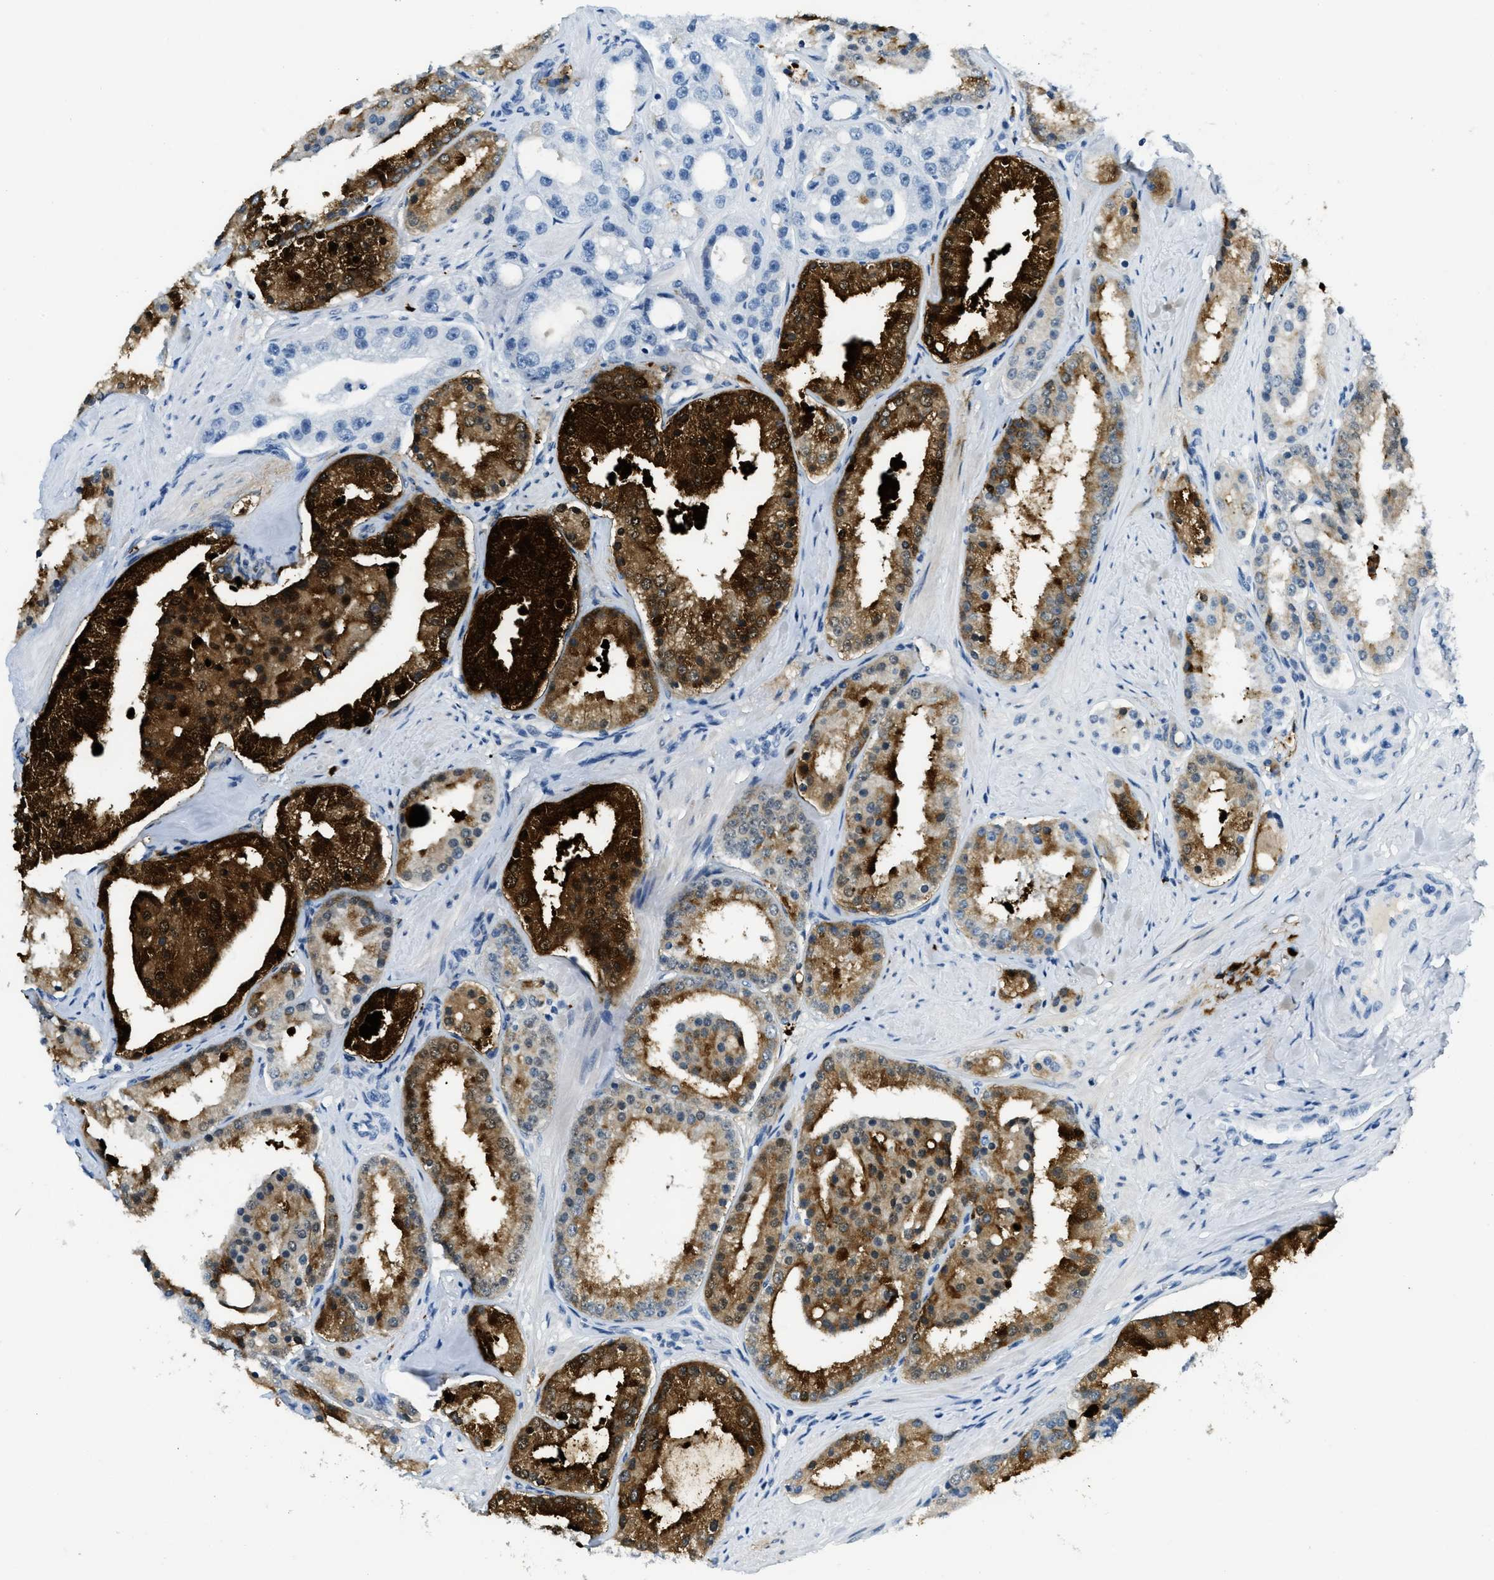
{"staining": {"intensity": "strong", "quantity": "25%-75%", "location": "cytoplasmic/membranous"}, "tissue": "prostate cancer", "cell_type": "Tumor cells", "image_type": "cancer", "snomed": [{"axis": "morphology", "description": "Adenocarcinoma, Low grade"}, {"axis": "topography", "description": "Prostate"}], "caption": "A brown stain shows strong cytoplasmic/membranous expression of a protein in prostate cancer (adenocarcinoma (low-grade)) tumor cells.", "gene": "PLA2G2A", "patient": {"sex": "male", "age": 63}}